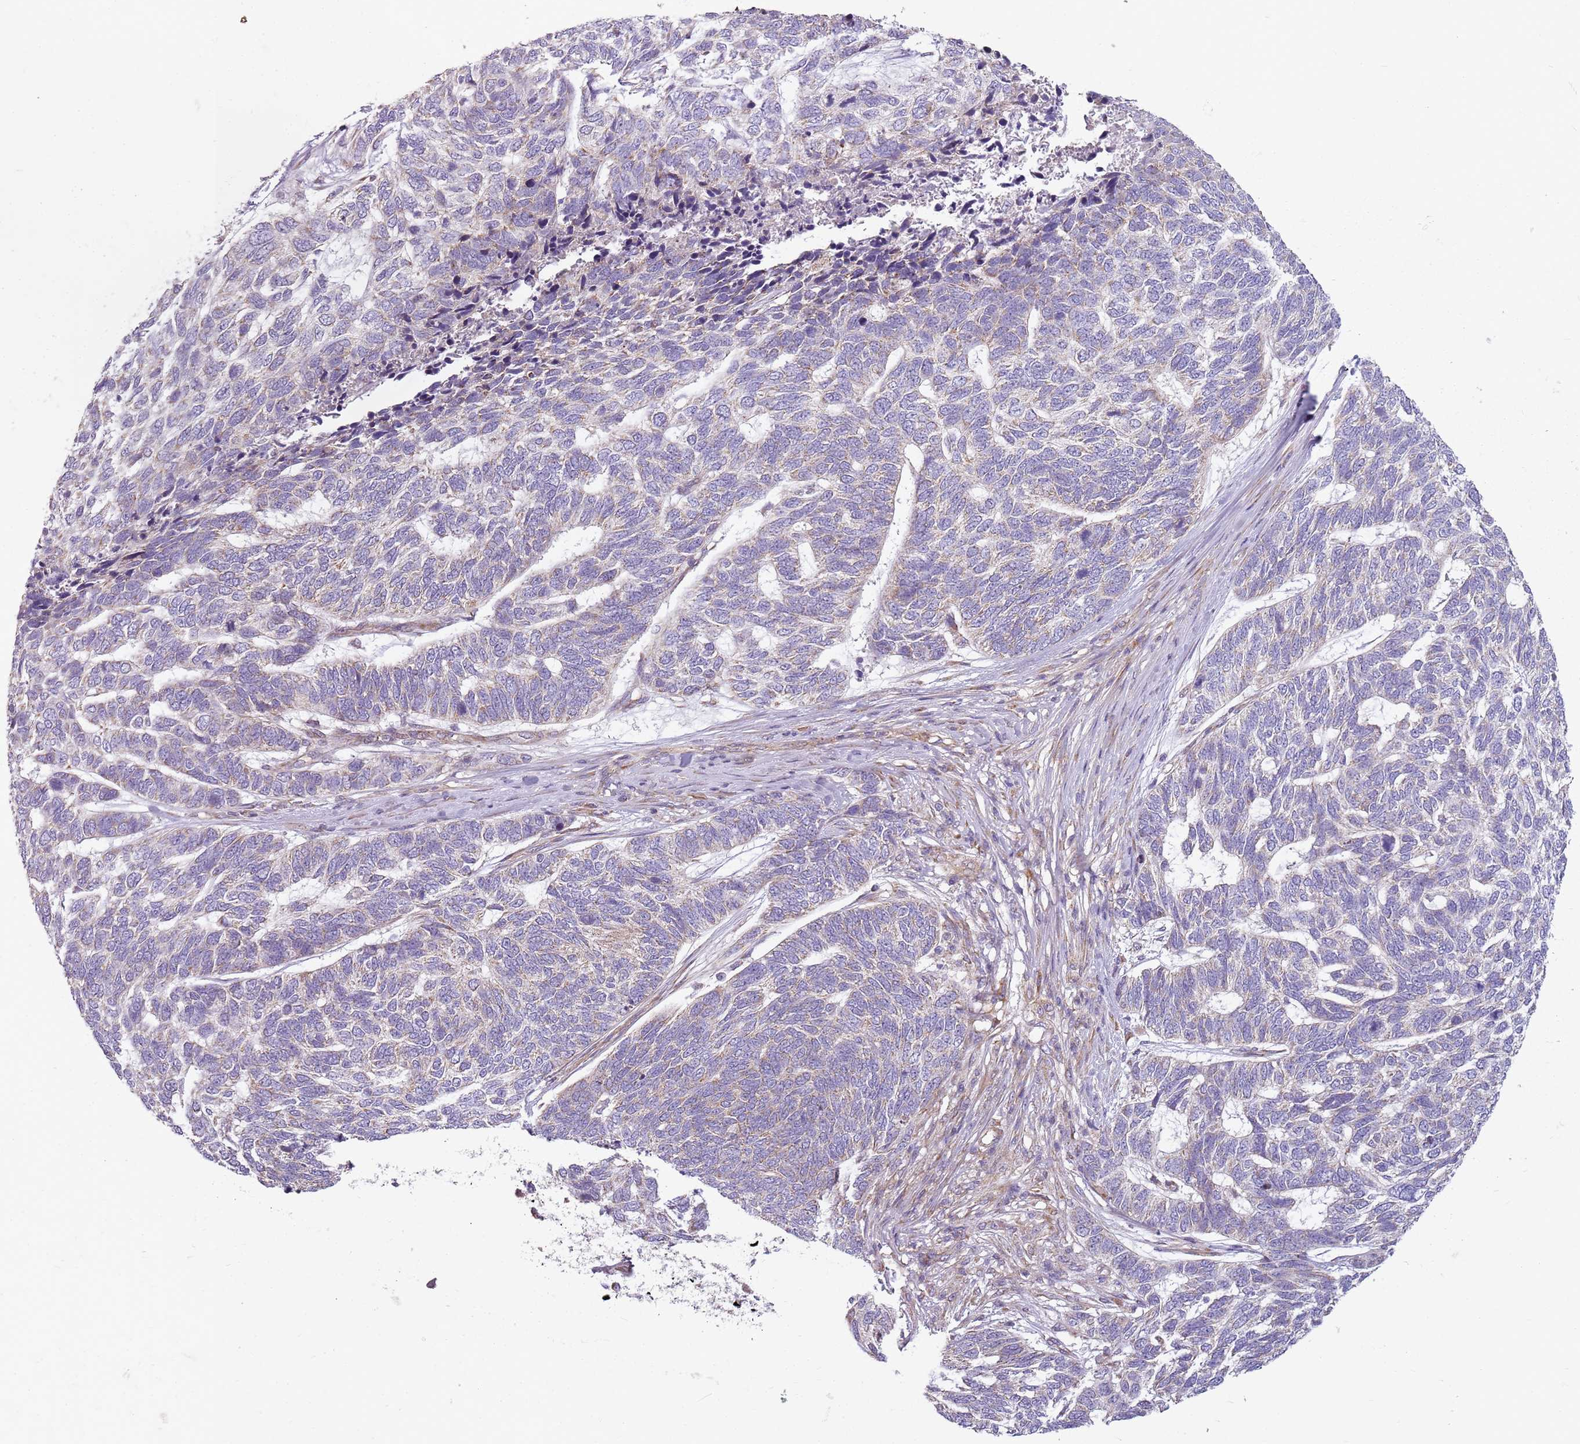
{"staining": {"intensity": "negative", "quantity": "none", "location": "none"}, "tissue": "skin cancer", "cell_type": "Tumor cells", "image_type": "cancer", "snomed": [{"axis": "morphology", "description": "Basal cell carcinoma"}, {"axis": "topography", "description": "Skin"}], "caption": "Micrograph shows no significant protein staining in tumor cells of skin cancer. (Brightfield microscopy of DAB (3,3'-diaminobenzidine) immunohistochemistry at high magnification).", "gene": "TMEM200C", "patient": {"sex": "female", "age": 65}}